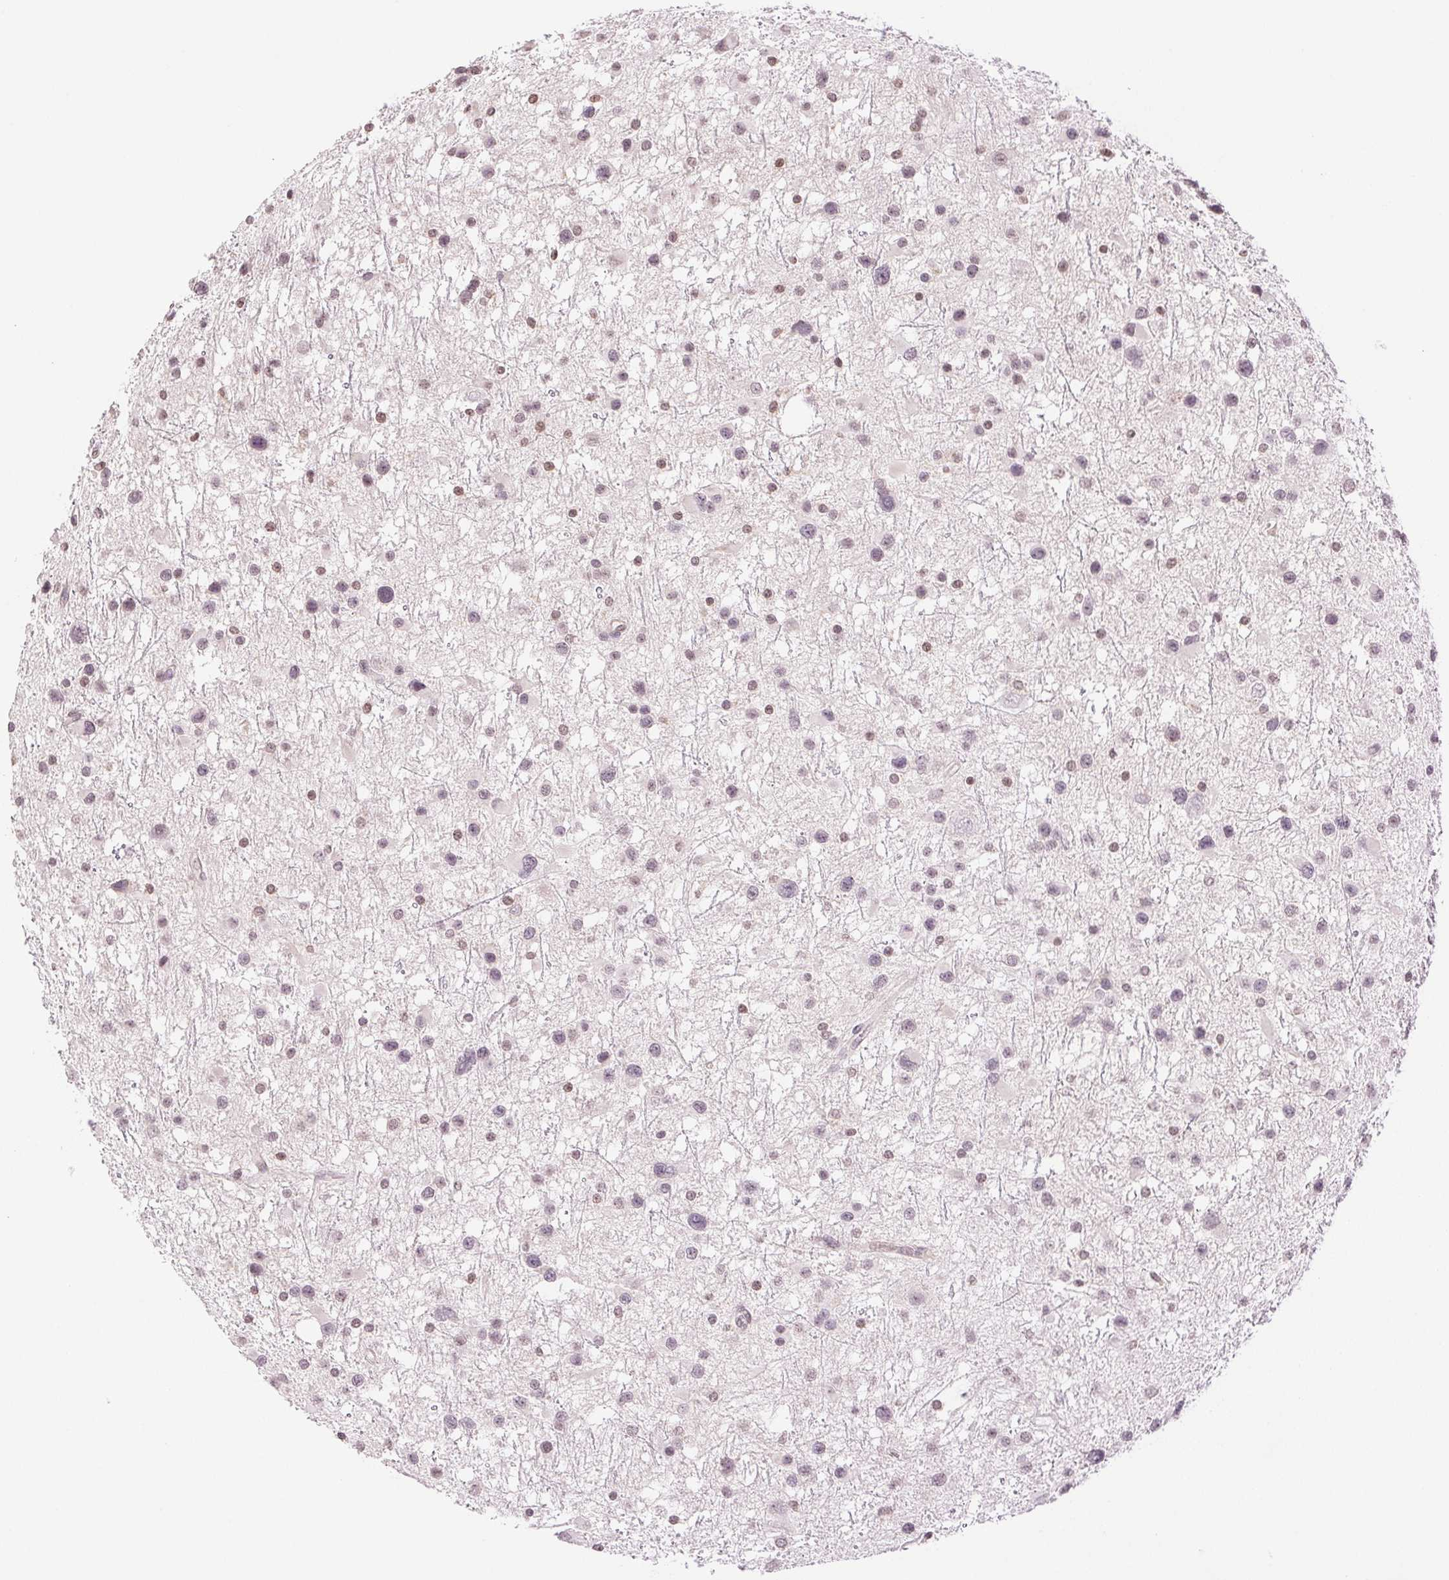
{"staining": {"intensity": "weak", "quantity": "25%-75%", "location": "nuclear"}, "tissue": "glioma", "cell_type": "Tumor cells", "image_type": "cancer", "snomed": [{"axis": "morphology", "description": "Glioma, malignant, Low grade"}, {"axis": "topography", "description": "Brain"}], "caption": "Immunohistochemical staining of human malignant low-grade glioma shows low levels of weak nuclear staining in approximately 25%-75% of tumor cells.", "gene": "TNNT3", "patient": {"sex": "female", "age": 32}}